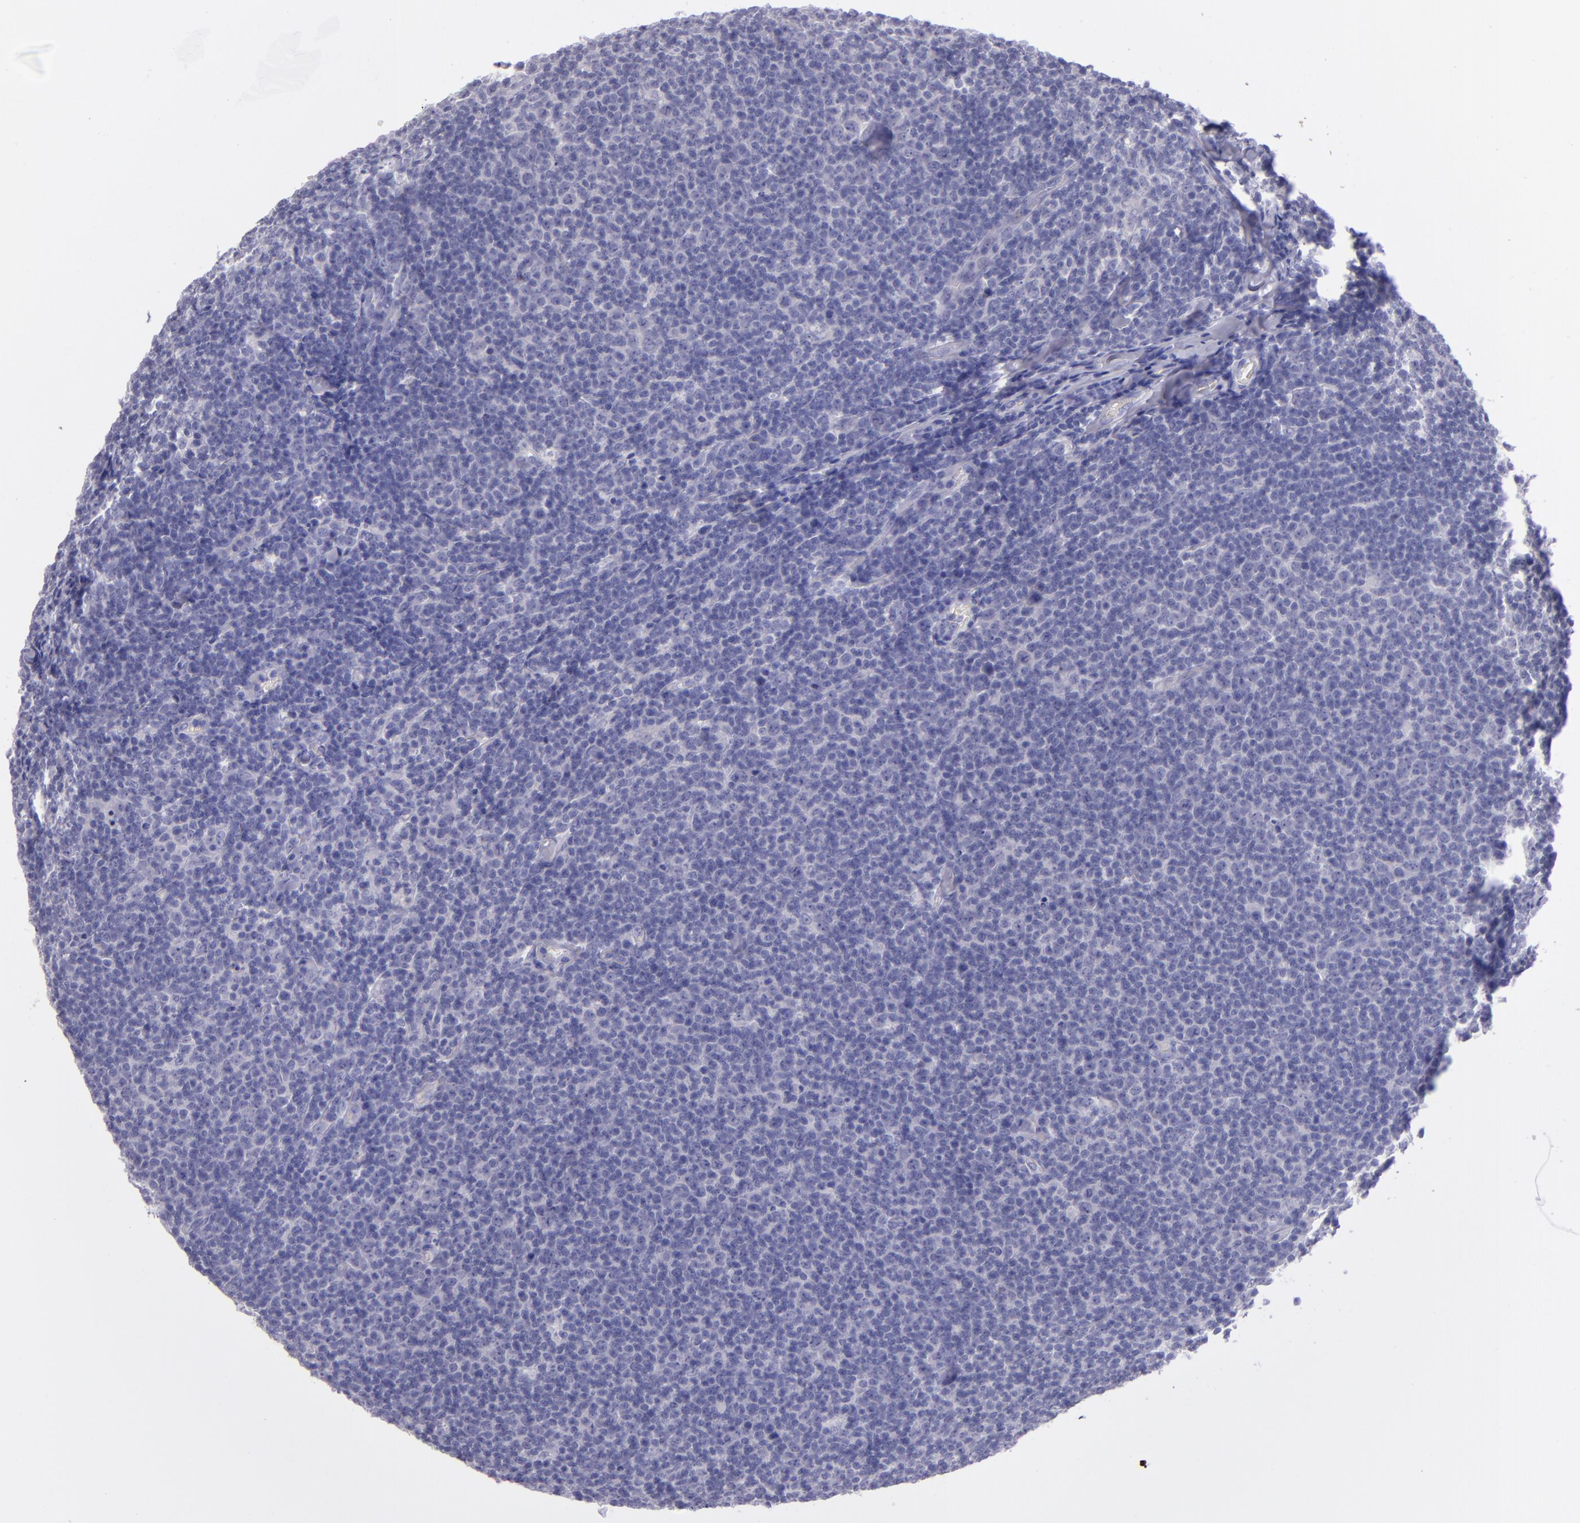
{"staining": {"intensity": "negative", "quantity": "none", "location": "none"}, "tissue": "lymphoma", "cell_type": "Tumor cells", "image_type": "cancer", "snomed": [{"axis": "morphology", "description": "Malignant lymphoma, non-Hodgkin's type, Low grade"}, {"axis": "topography", "description": "Lymph node"}], "caption": "Tumor cells are negative for protein expression in human low-grade malignant lymphoma, non-Hodgkin's type.", "gene": "TNNT3", "patient": {"sex": "male", "age": 74}}